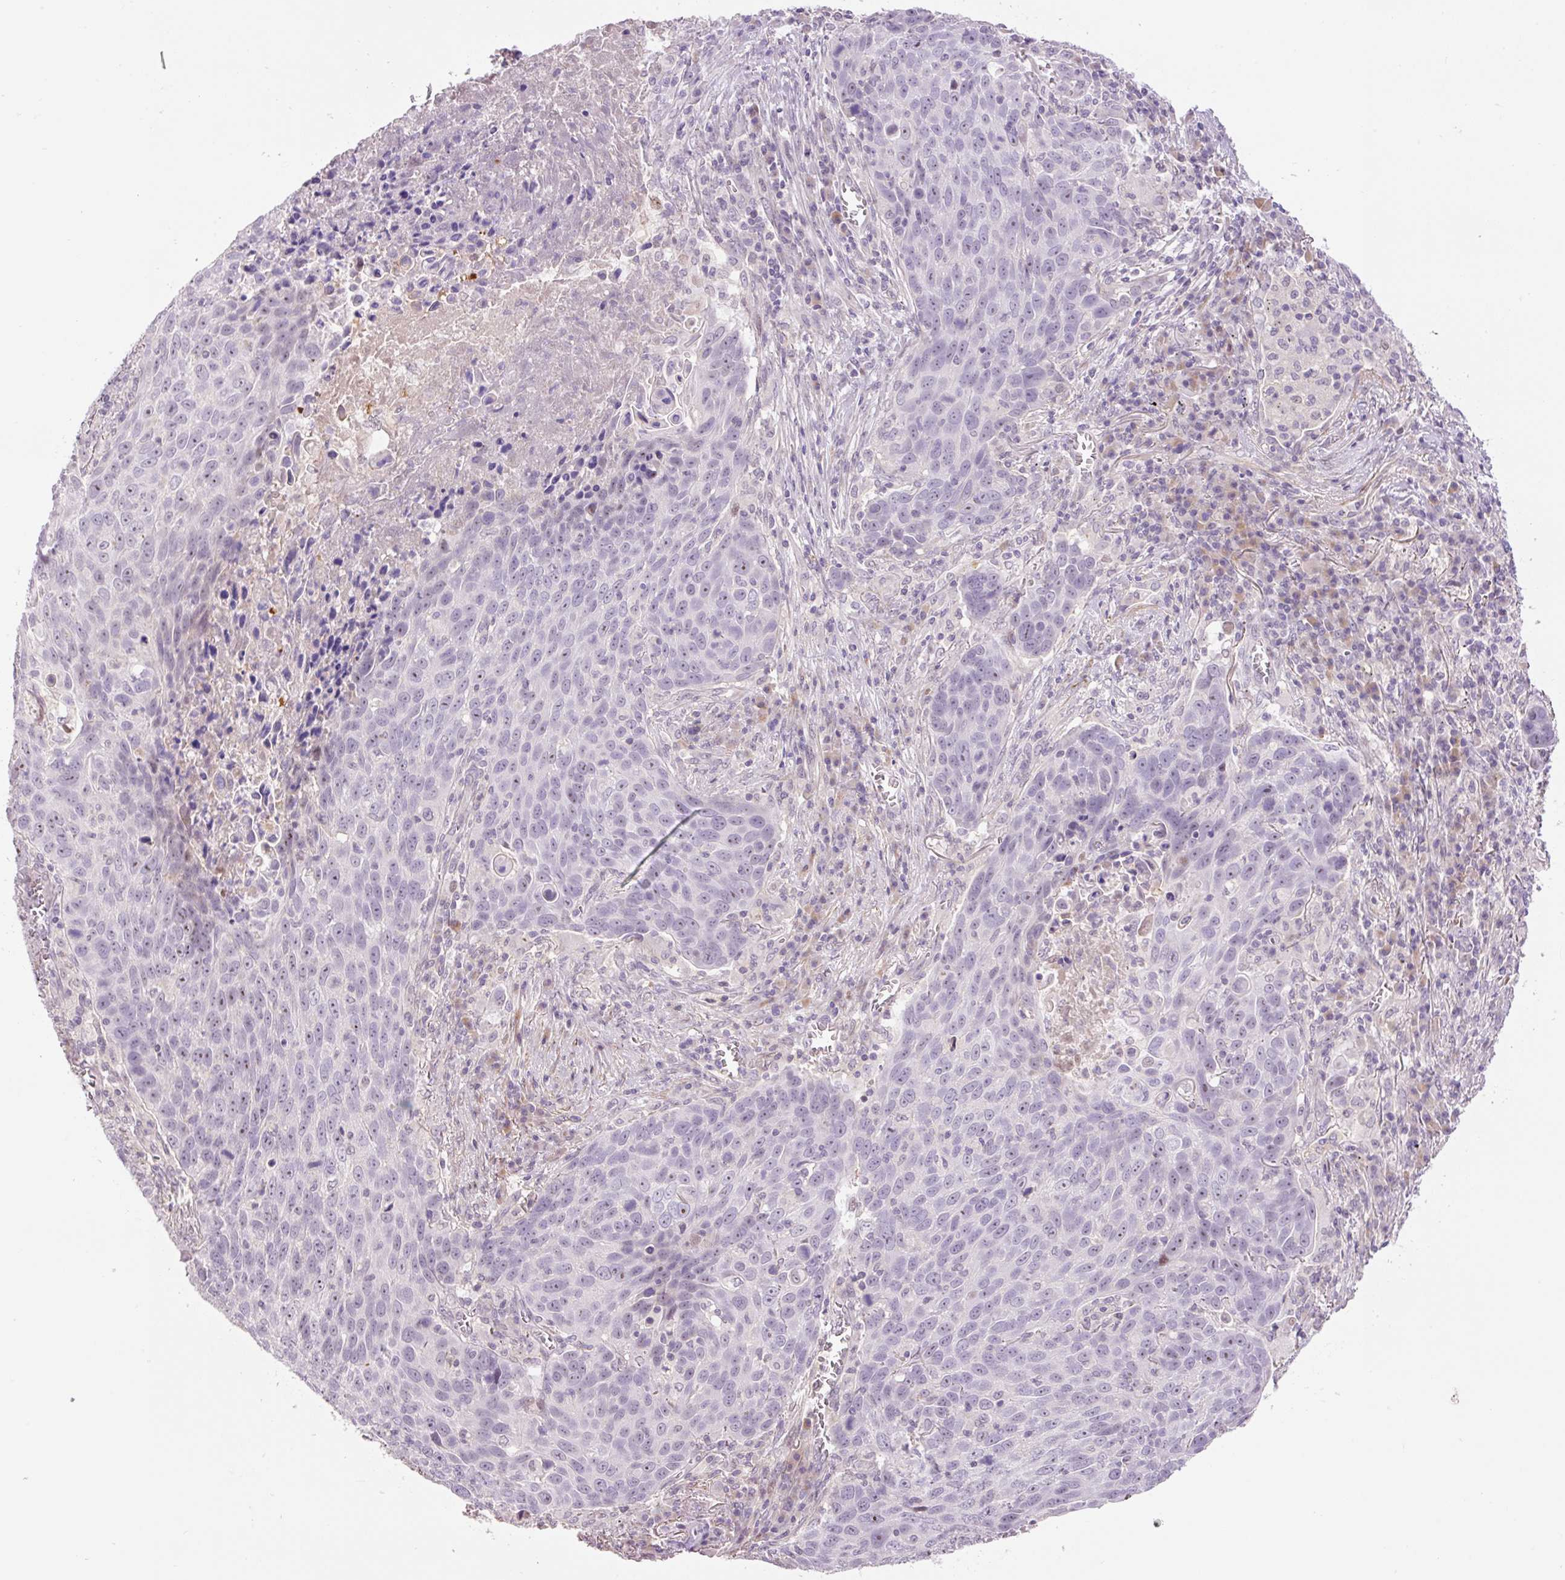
{"staining": {"intensity": "negative", "quantity": "none", "location": "none"}, "tissue": "lung cancer", "cell_type": "Tumor cells", "image_type": "cancer", "snomed": [{"axis": "morphology", "description": "Squamous cell carcinoma, NOS"}, {"axis": "topography", "description": "Lung"}], "caption": "Immunohistochemistry (IHC) photomicrograph of human lung cancer (squamous cell carcinoma) stained for a protein (brown), which reveals no expression in tumor cells. (DAB IHC visualized using brightfield microscopy, high magnification).", "gene": "HNF1A", "patient": {"sex": "male", "age": 78}}